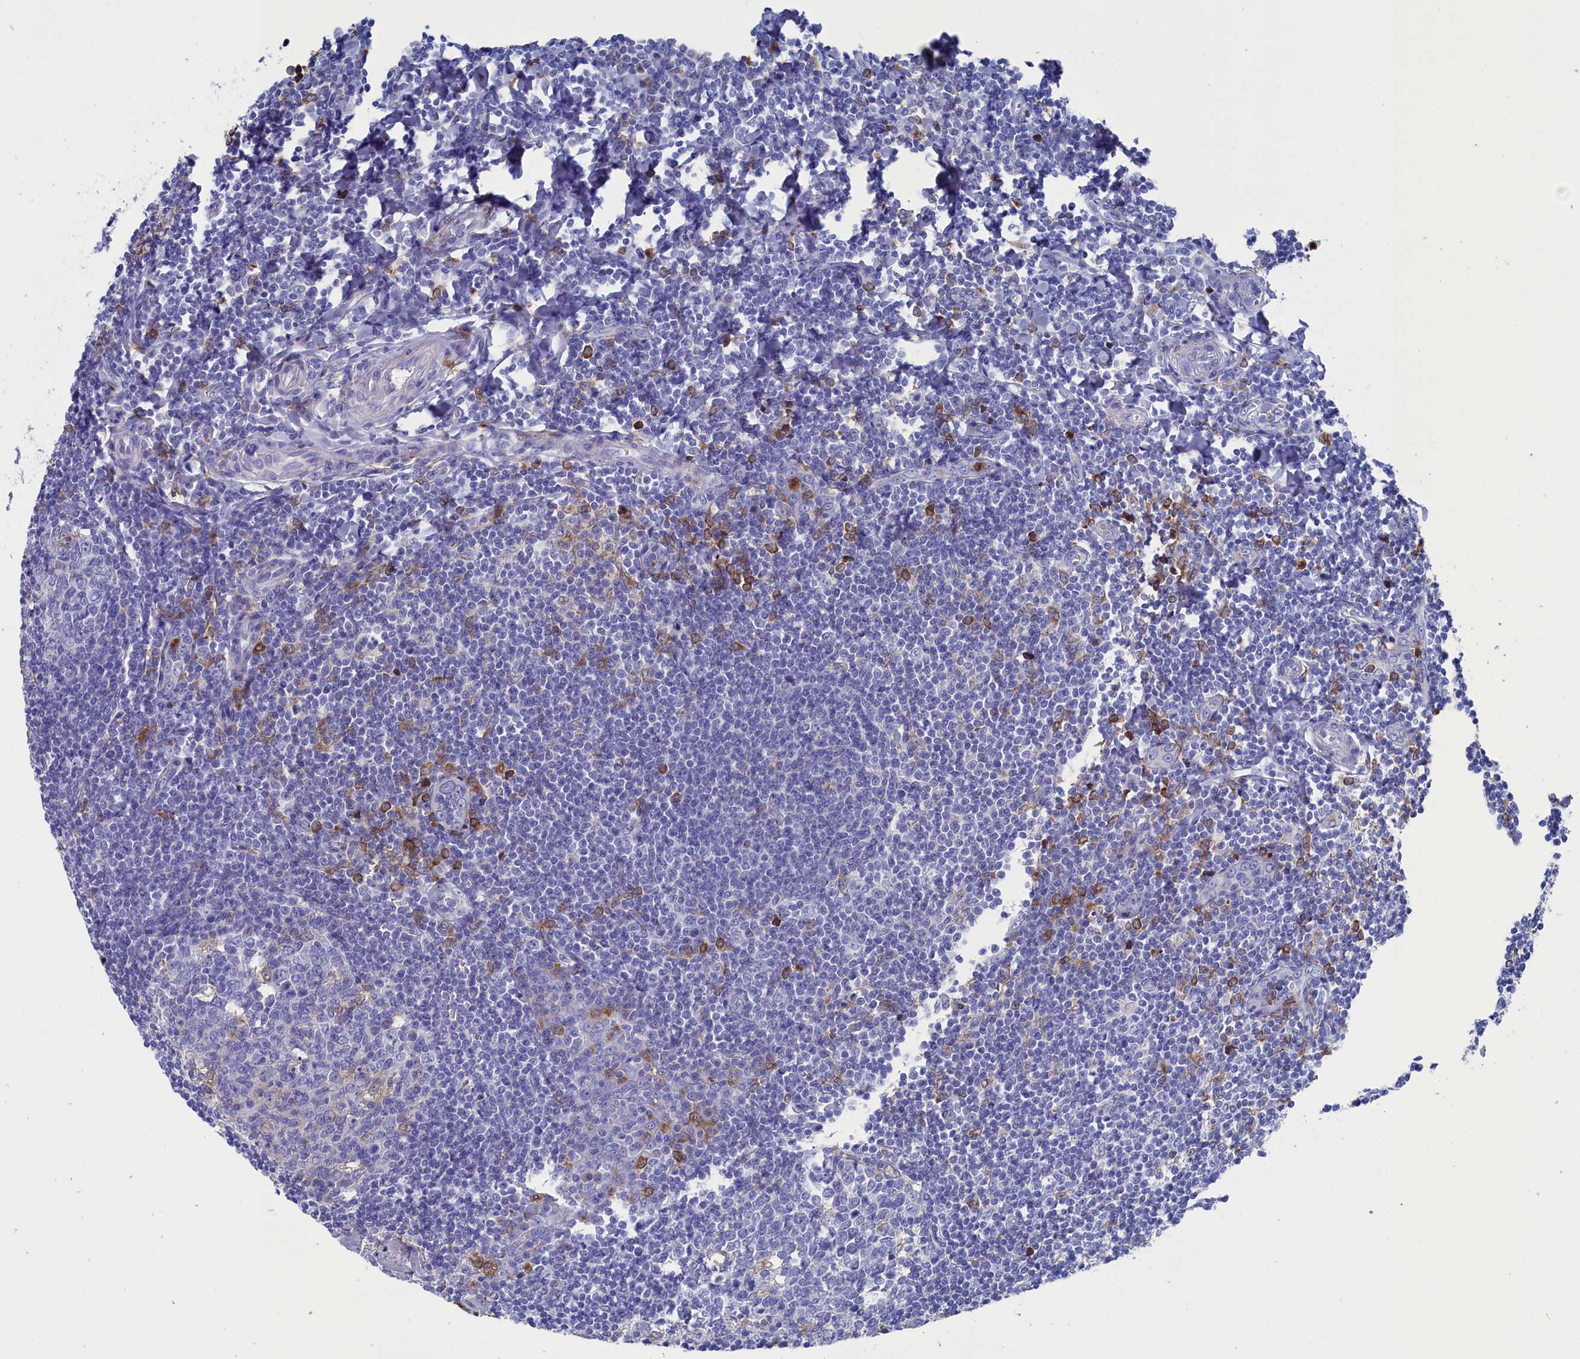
{"staining": {"intensity": "negative", "quantity": "none", "location": "none"}, "tissue": "tonsil", "cell_type": "Germinal center cells", "image_type": "normal", "snomed": [{"axis": "morphology", "description": "Normal tissue, NOS"}, {"axis": "topography", "description": "Tonsil"}], "caption": "Immunohistochemistry micrograph of normal tonsil: tonsil stained with DAB shows no significant protein staining in germinal center cells.", "gene": "TYROBP", "patient": {"sex": "male", "age": 27}}